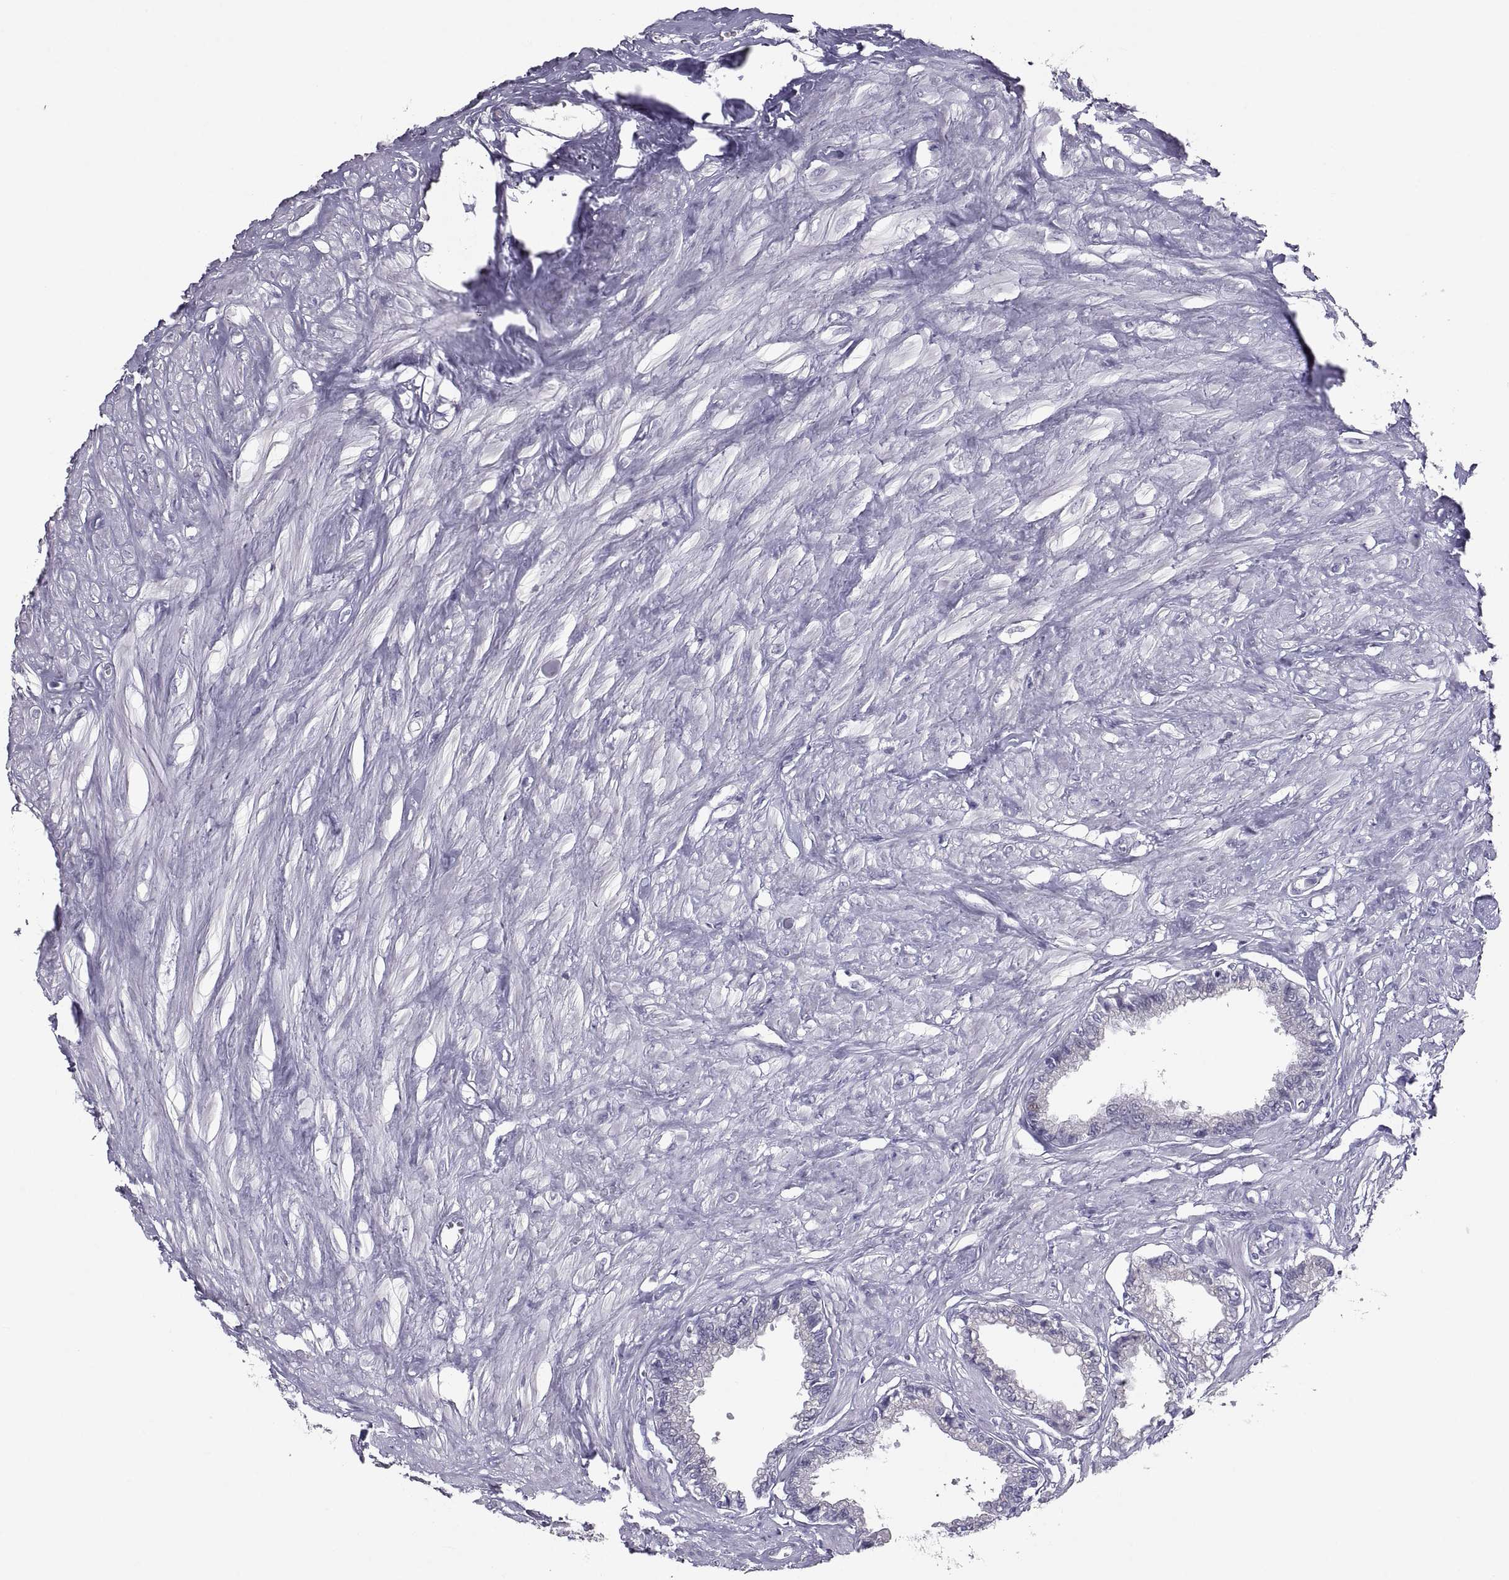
{"staining": {"intensity": "negative", "quantity": "none", "location": "none"}, "tissue": "seminal vesicle", "cell_type": "Glandular cells", "image_type": "normal", "snomed": [{"axis": "morphology", "description": "Normal tissue, NOS"}, {"axis": "morphology", "description": "Urothelial carcinoma, NOS"}, {"axis": "topography", "description": "Urinary bladder"}, {"axis": "topography", "description": "Seminal veicle"}], "caption": "This is an immunohistochemistry image of benign seminal vesicle. There is no staining in glandular cells.", "gene": "SOX21", "patient": {"sex": "male", "age": 76}}